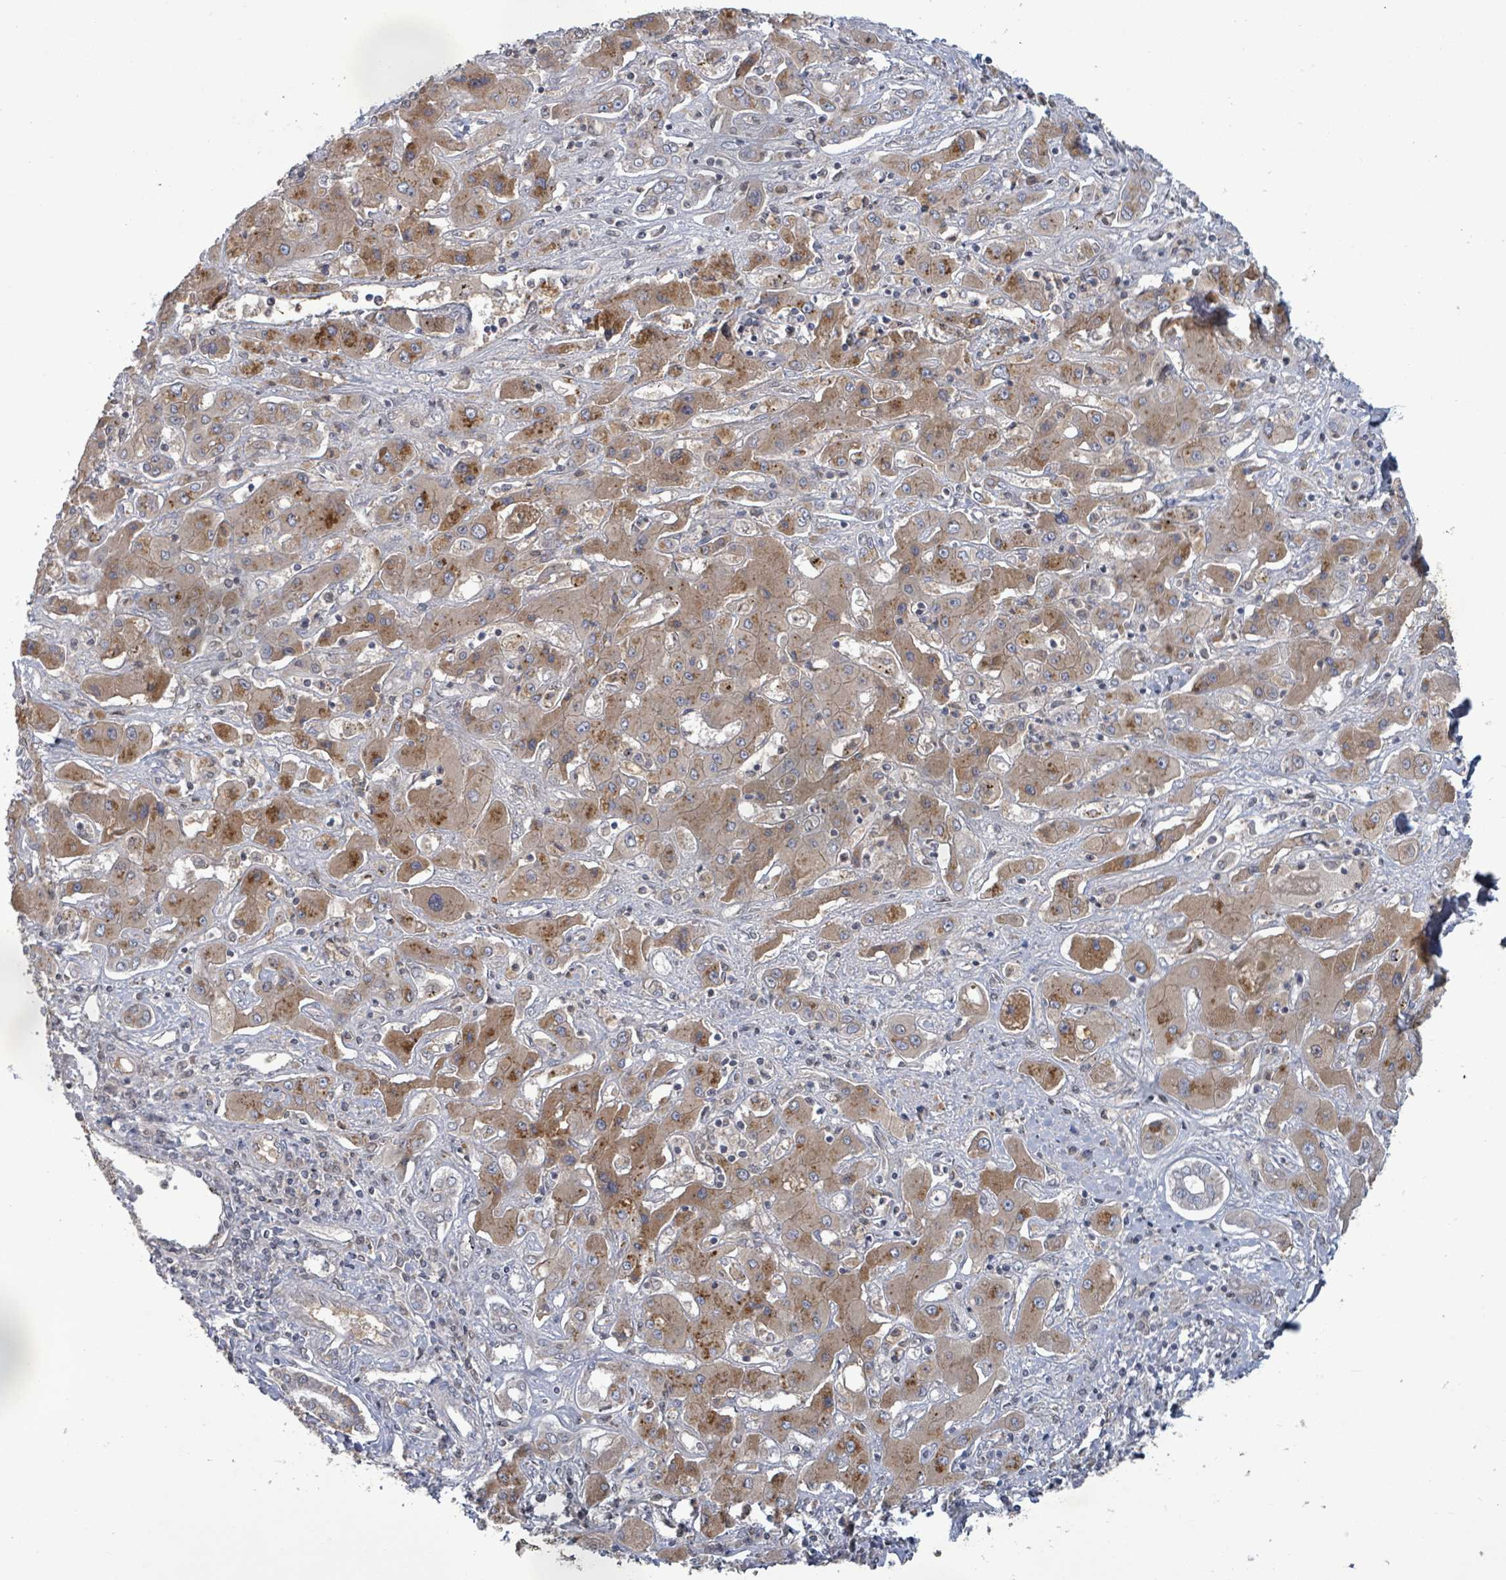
{"staining": {"intensity": "negative", "quantity": "none", "location": "none"}, "tissue": "liver cancer", "cell_type": "Tumor cells", "image_type": "cancer", "snomed": [{"axis": "morphology", "description": "Cholangiocarcinoma"}, {"axis": "topography", "description": "Liver"}], "caption": "Immunohistochemical staining of cholangiocarcinoma (liver) shows no significant positivity in tumor cells. Nuclei are stained in blue.", "gene": "GRM8", "patient": {"sex": "male", "age": 67}}